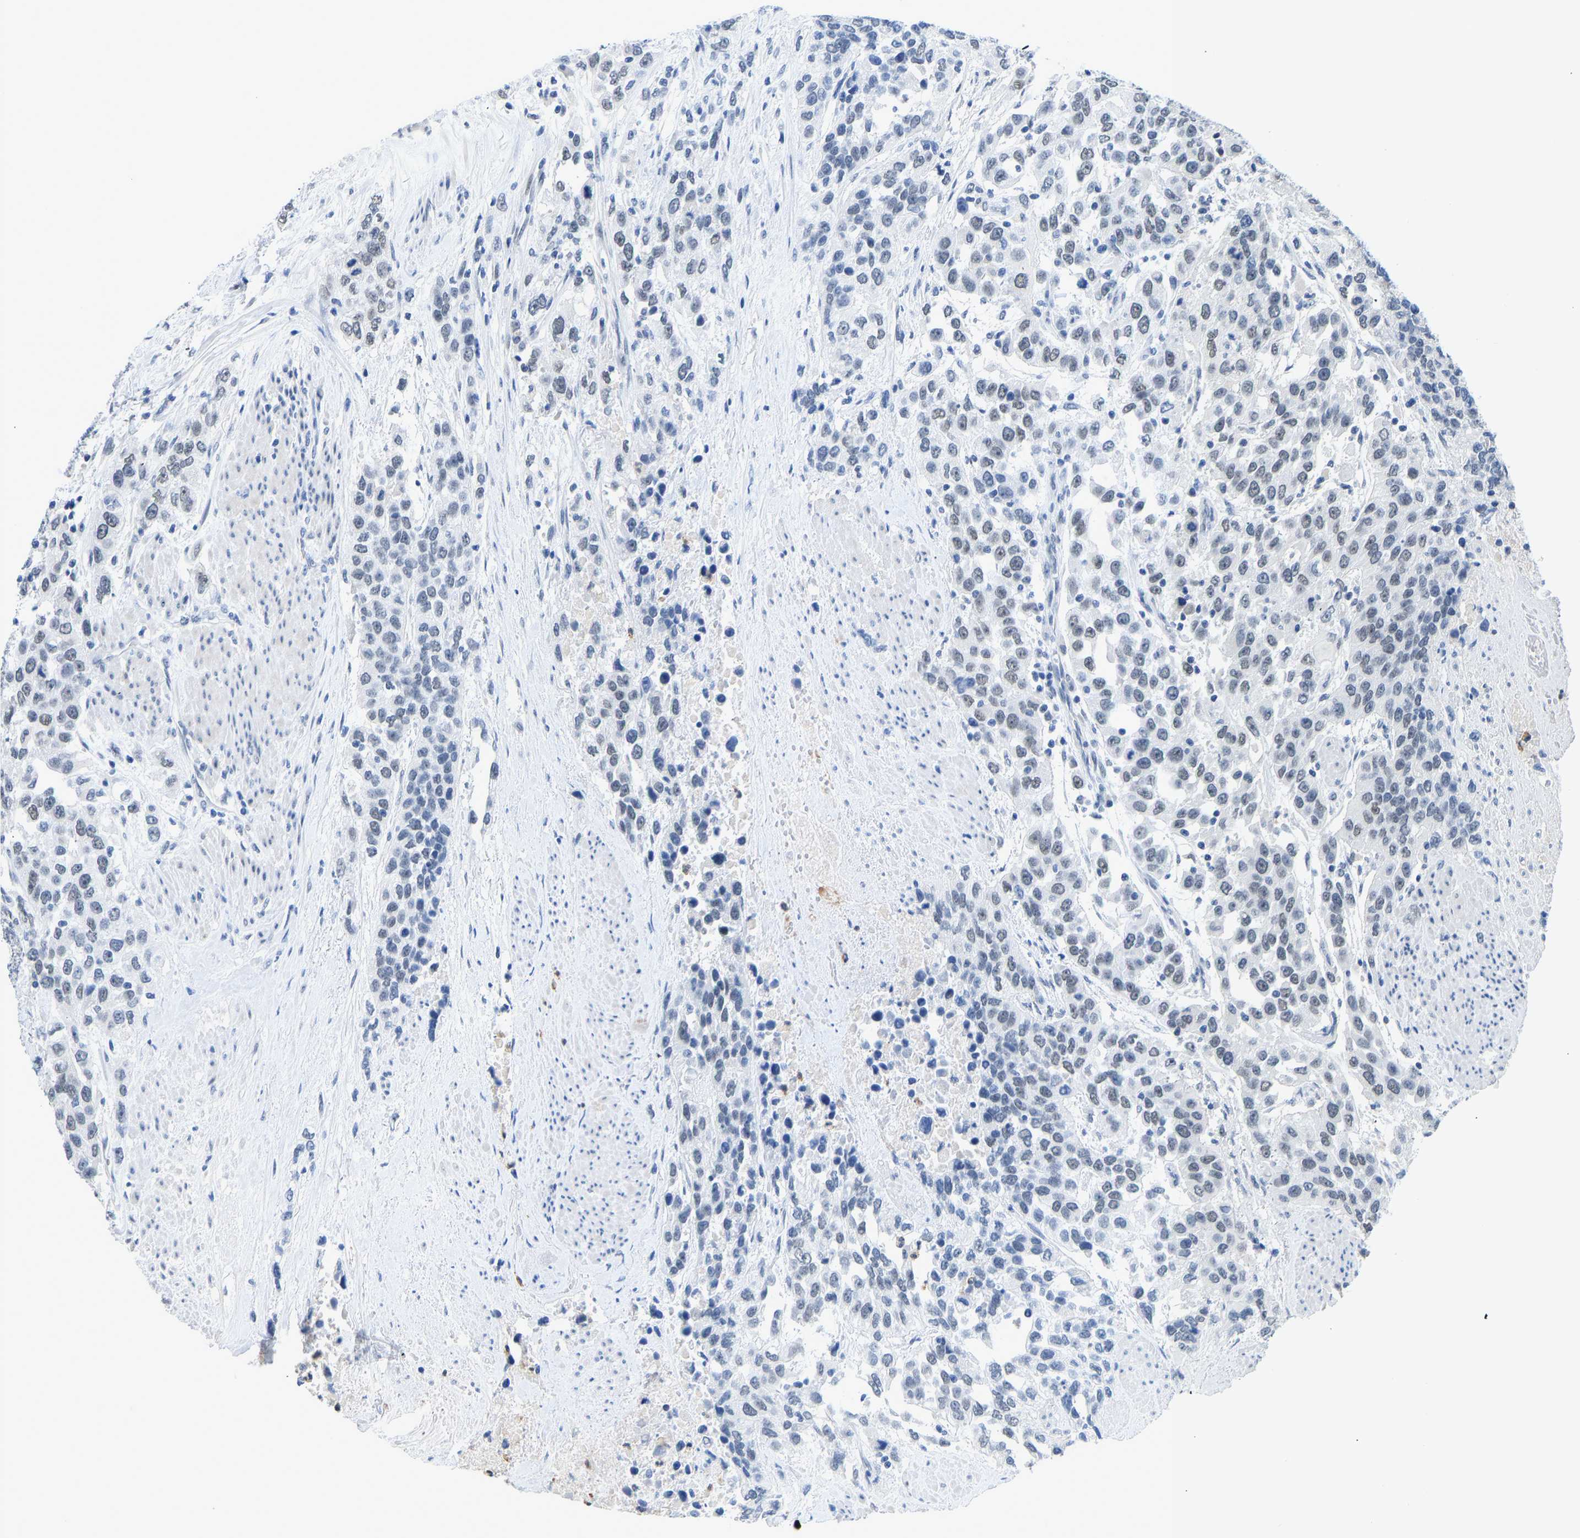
{"staining": {"intensity": "negative", "quantity": "none", "location": "none"}, "tissue": "urothelial cancer", "cell_type": "Tumor cells", "image_type": "cancer", "snomed": [{"axis": "morphology", "description": "Urothelial carcinoma, High grade"}, {"axis": "topography", "description": "Urinary bladder"}], "caption": "High magnification brightfield microscopy of high-grade urothelial carcinoma stained with DAB (3,3'-diaminobenzidine) (brown) and counterstained with hematoxylin (blue): tumor cells show no significant expression.", "gene": "TXNDC2", "patient": {"sex": "female", "age": 80}}